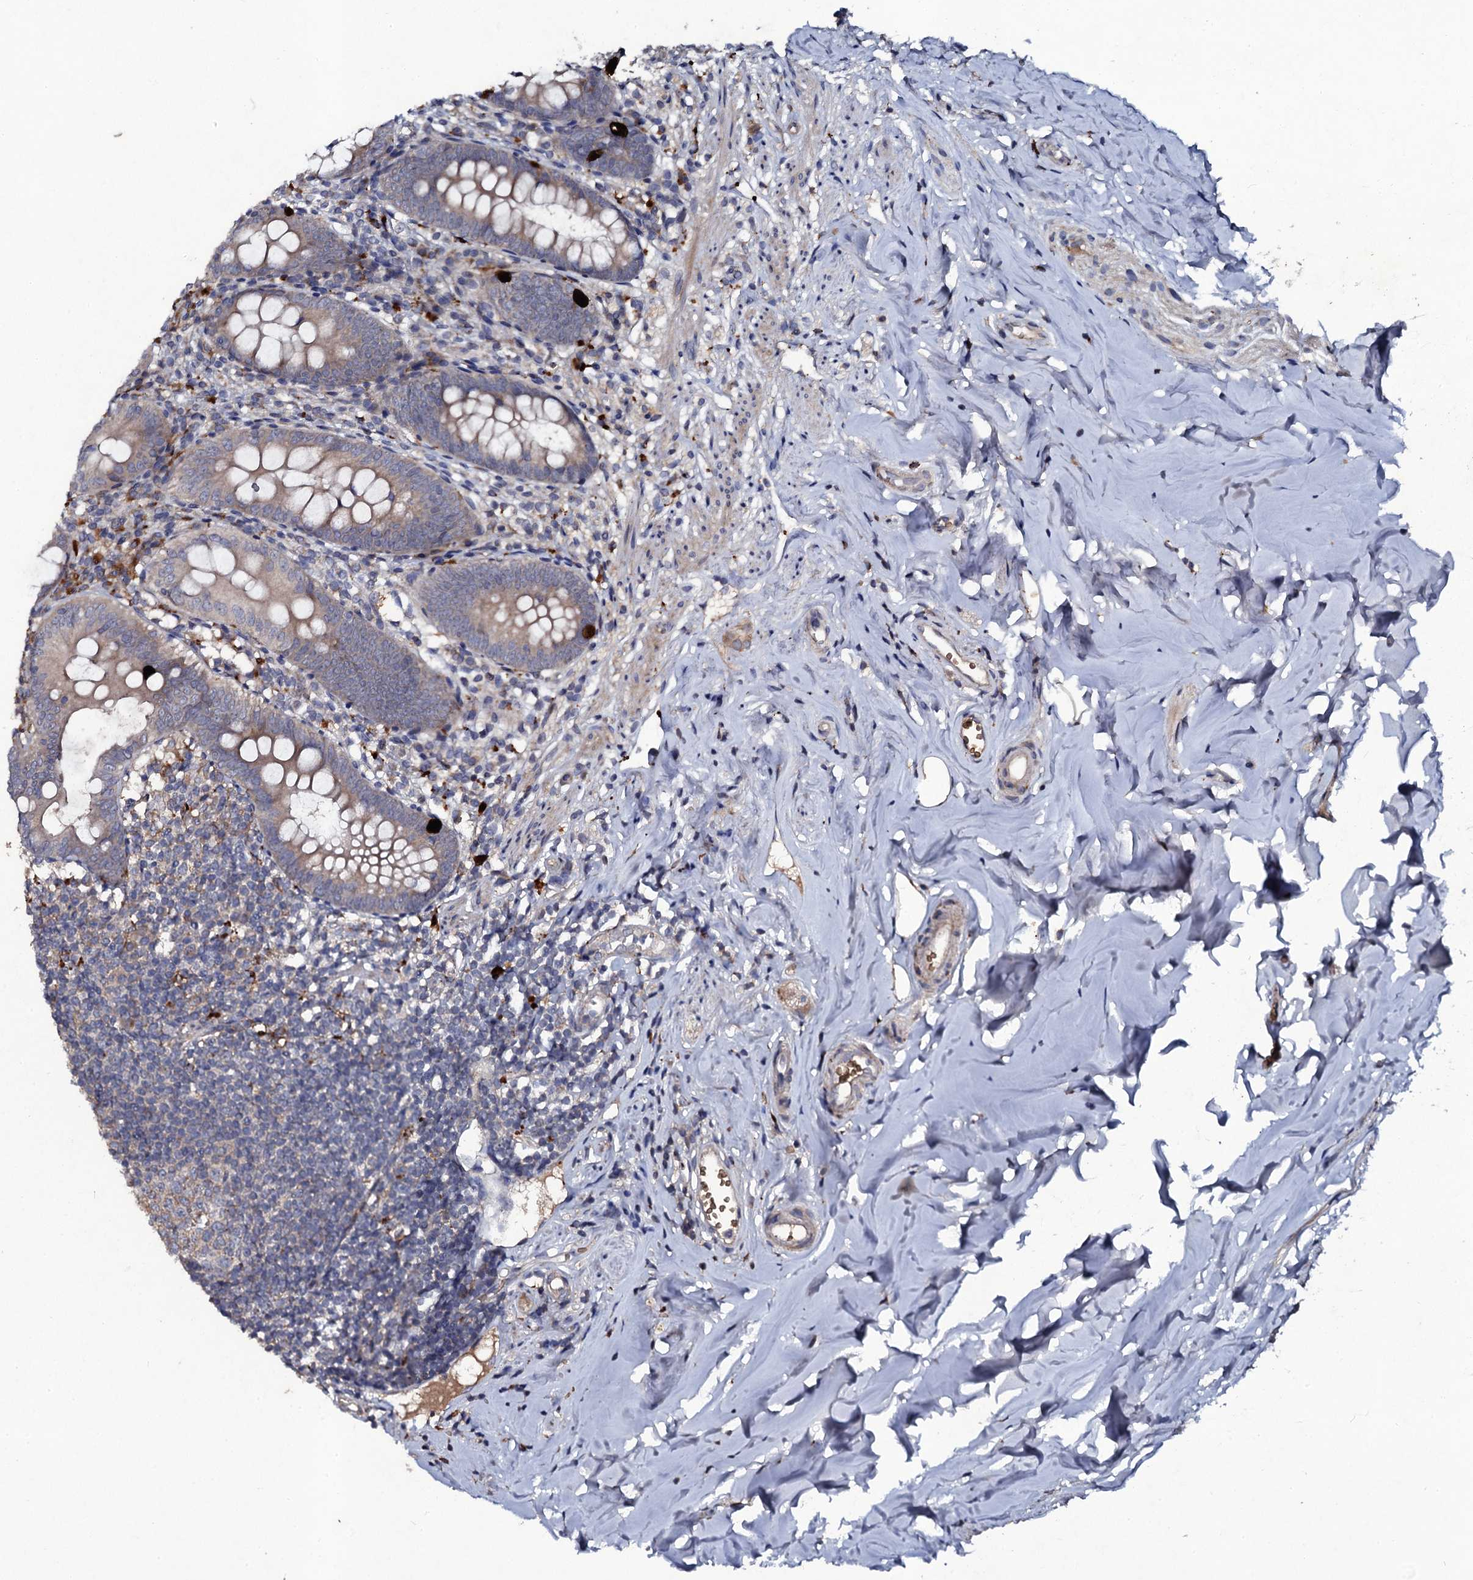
{"staining": {"intensity": "strong", "quantity": "<25%", "location": "cytoplasmic/membranous"}, "tissue": "appendix", "cell_type": "Glandular cells", "image_type": "normal", "snomed": [{"axis": "morphology", "description": "Normal tissue, NOS"}, {"axis": "topography", "description": "Appendix"}], "caption": "IHC histopathology image of normal appendix: human appendix stained using IHC reveals medium levels of strong protein expression localized specifically in the cytoplasmic/membranous of glandular cells, appearing as a cytoplasmic/membranous brown color.", "gene": "LRRC28", "patient": {"sex": "female", "age": 51}}